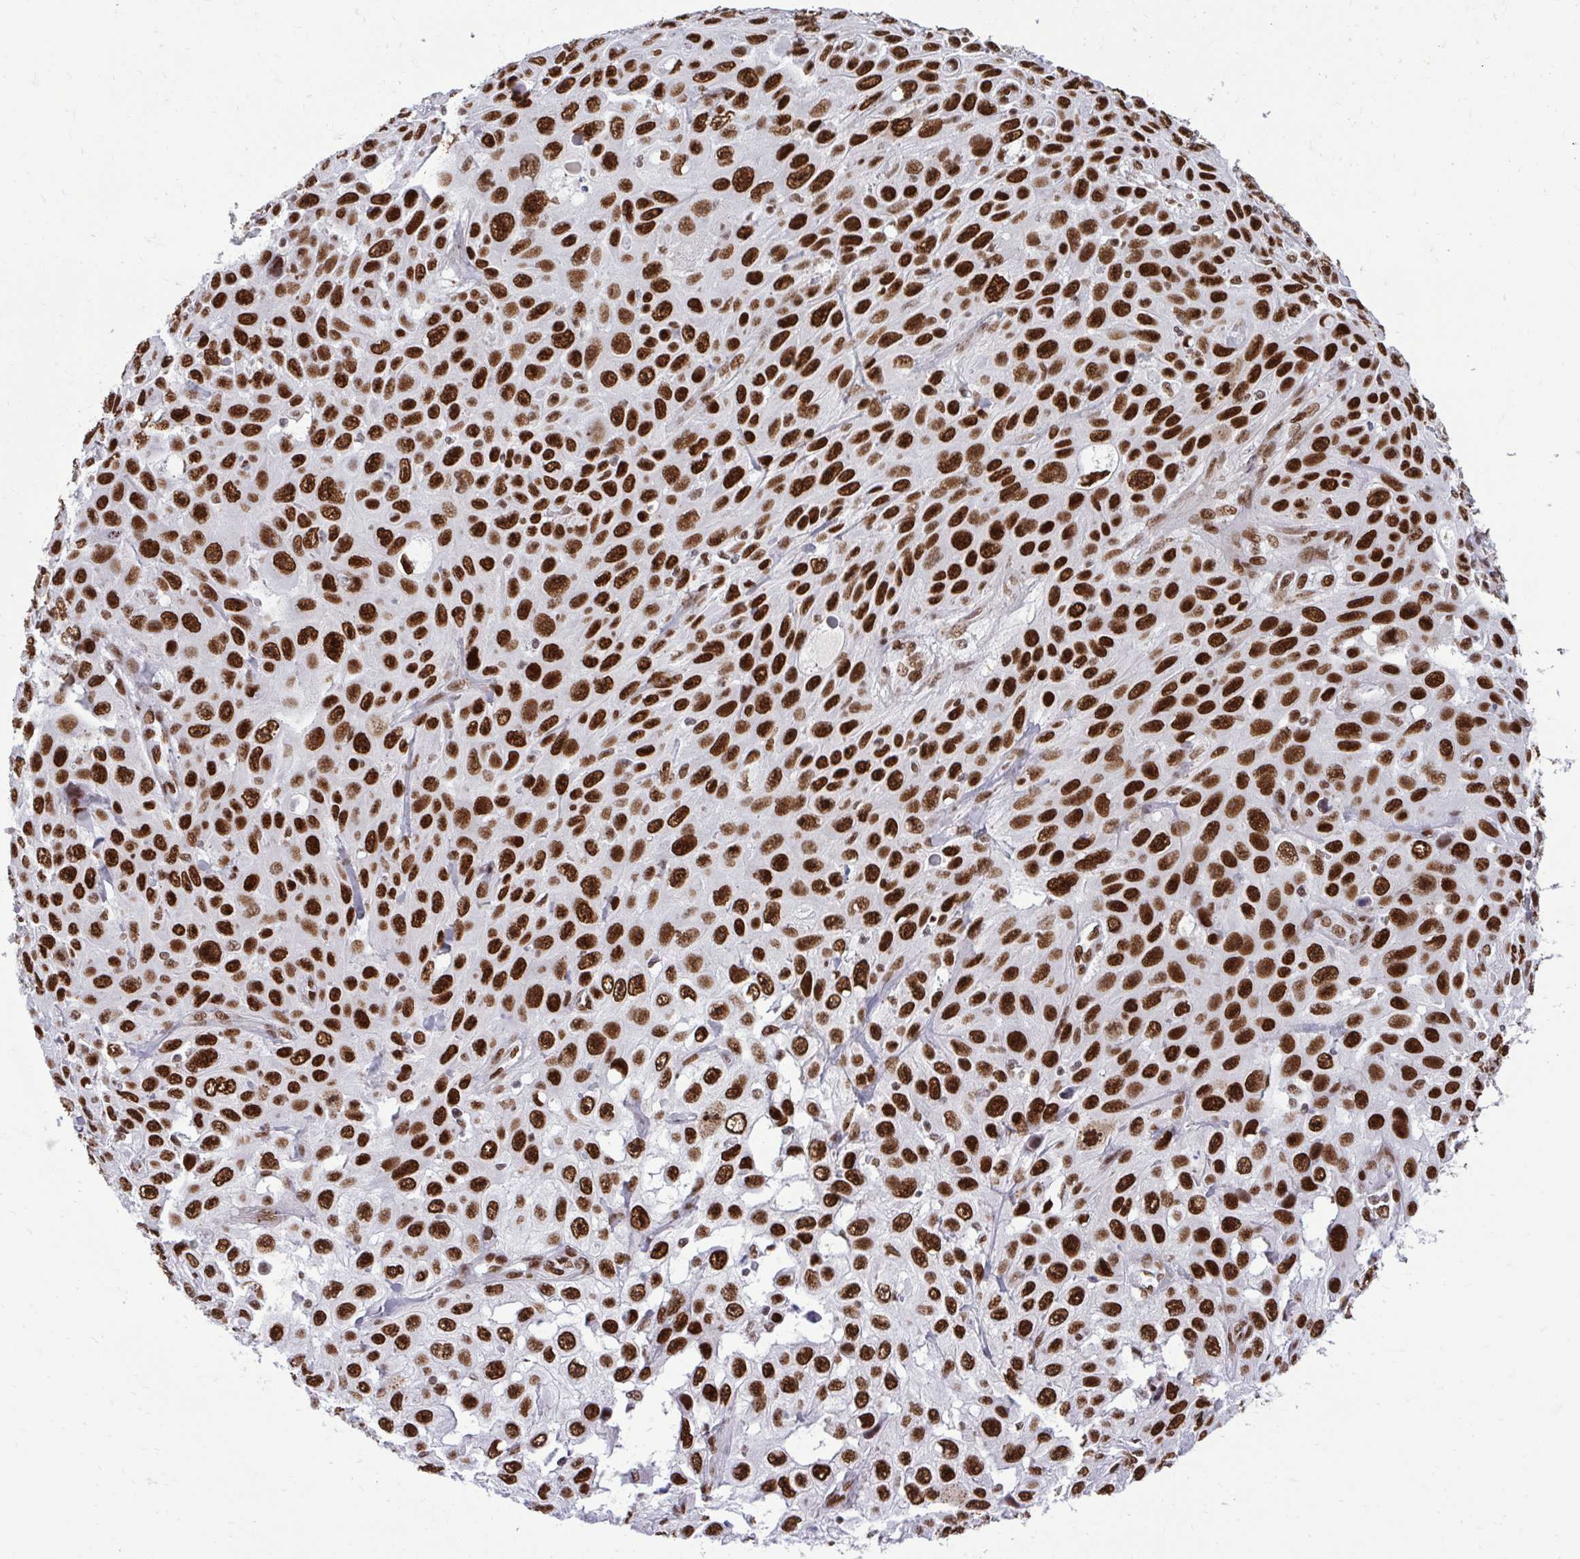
{"staining": {"intensity": "strong", "quantity": ">75%", "location": "nuclear"}, "tissue": "skin cancer", "cell_type": "Tumor cells", "image_type": "cancer", "snomed": [{"axis": "morphology", "description": "Squamous cell carcinoma, NOS"}, {"axis": "topography", "description": "Skin"}], "caption": "Skin squamous cell carcinoma stained with immunohistochemistry demonstrates strong nuclear positivity in approximately >75% of tumor cells.", "gene": "CDYL", "patient": {"sex": "male", "age": 82}}